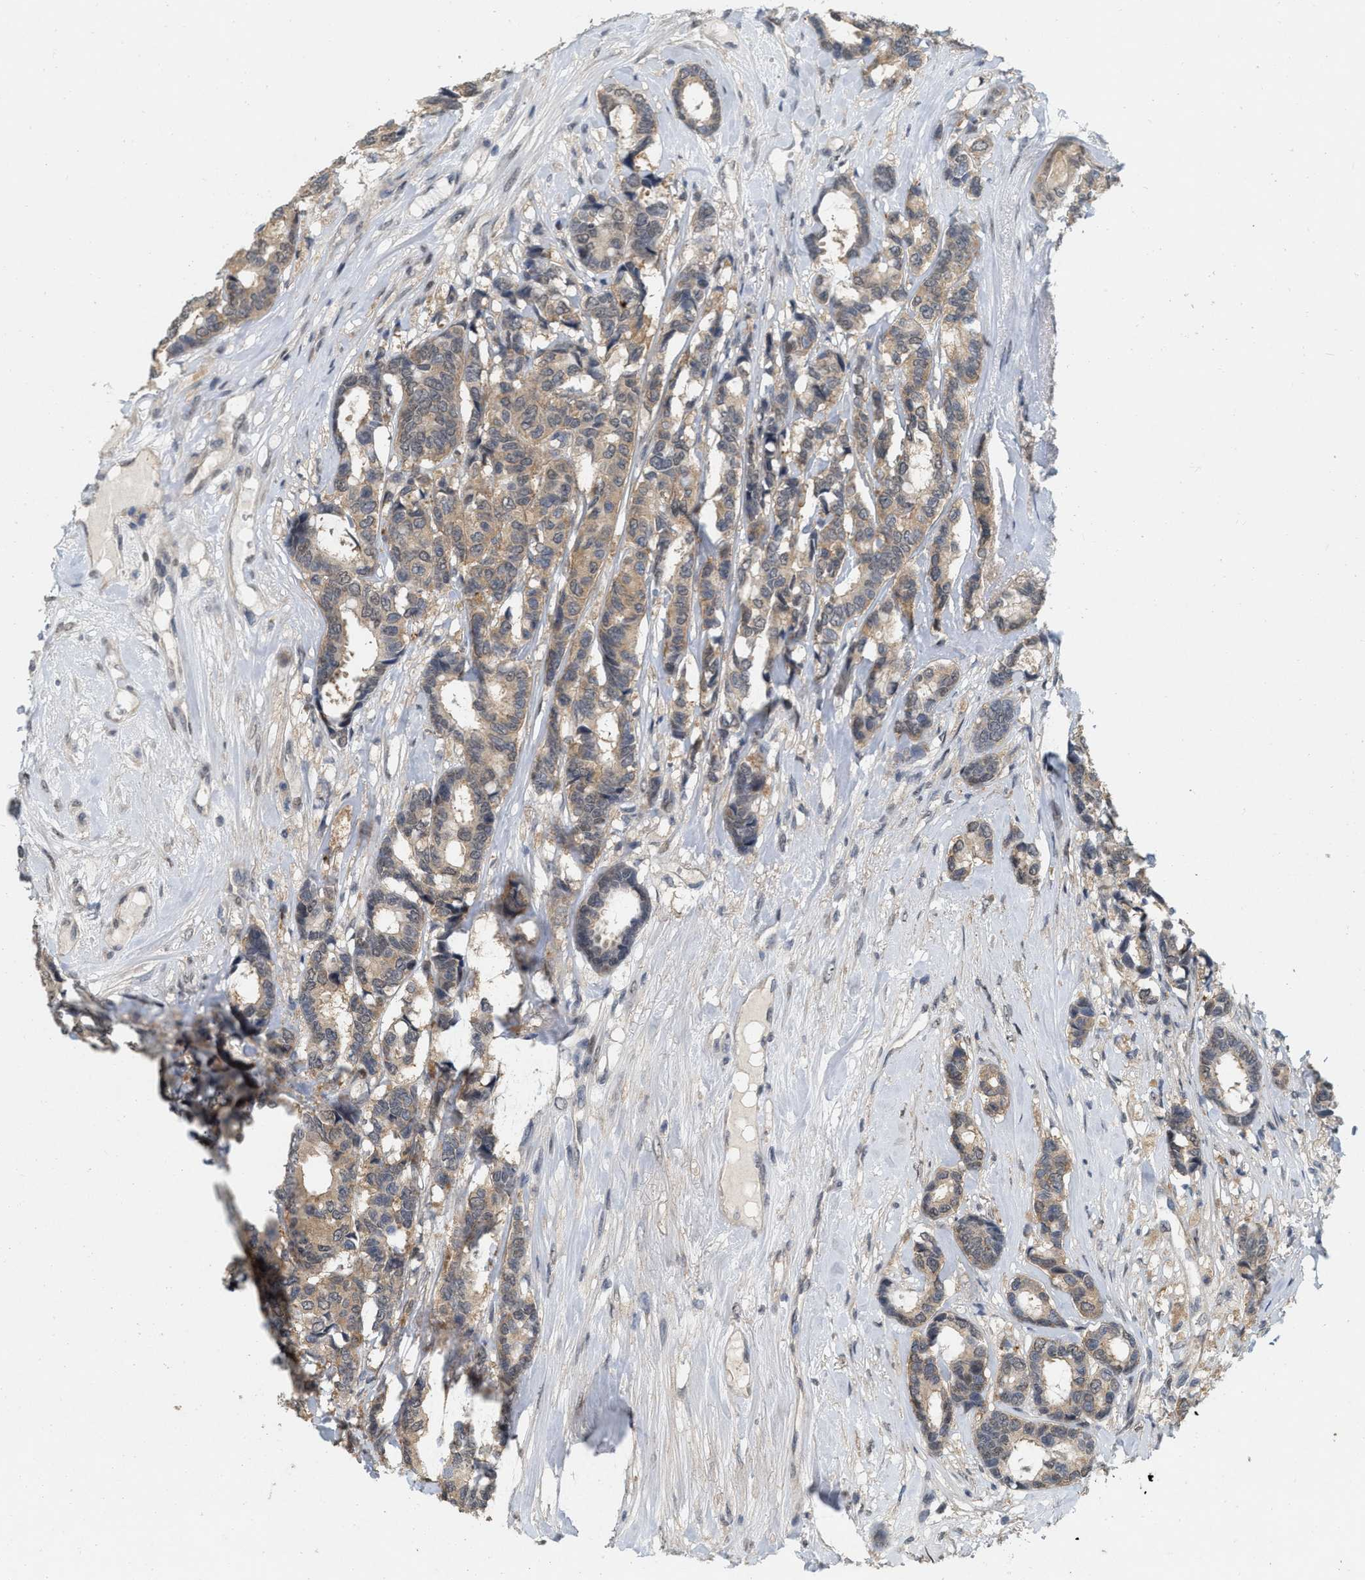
{"staining": {"intensity": "weak", "quantity": ">75%", "location": "cytoplasmic/membranous"}, "tissue": "breast cancer", "cell_type": "Tumor cells", "image_type": "cancer", "snomed": [{"axis": "morphology", "description": "Duct carcinoma"}, {"axis": "topography", "description": "Breast"}], "caption": "Protein staining by IHC exhibits weak cytoplasmic/membranous staining in approximately >75% of tumor cells in breast cancer (intraductal carcinoma).", "gene": "RUVBL1", "patient": {"sex": "female", "age": 87}}